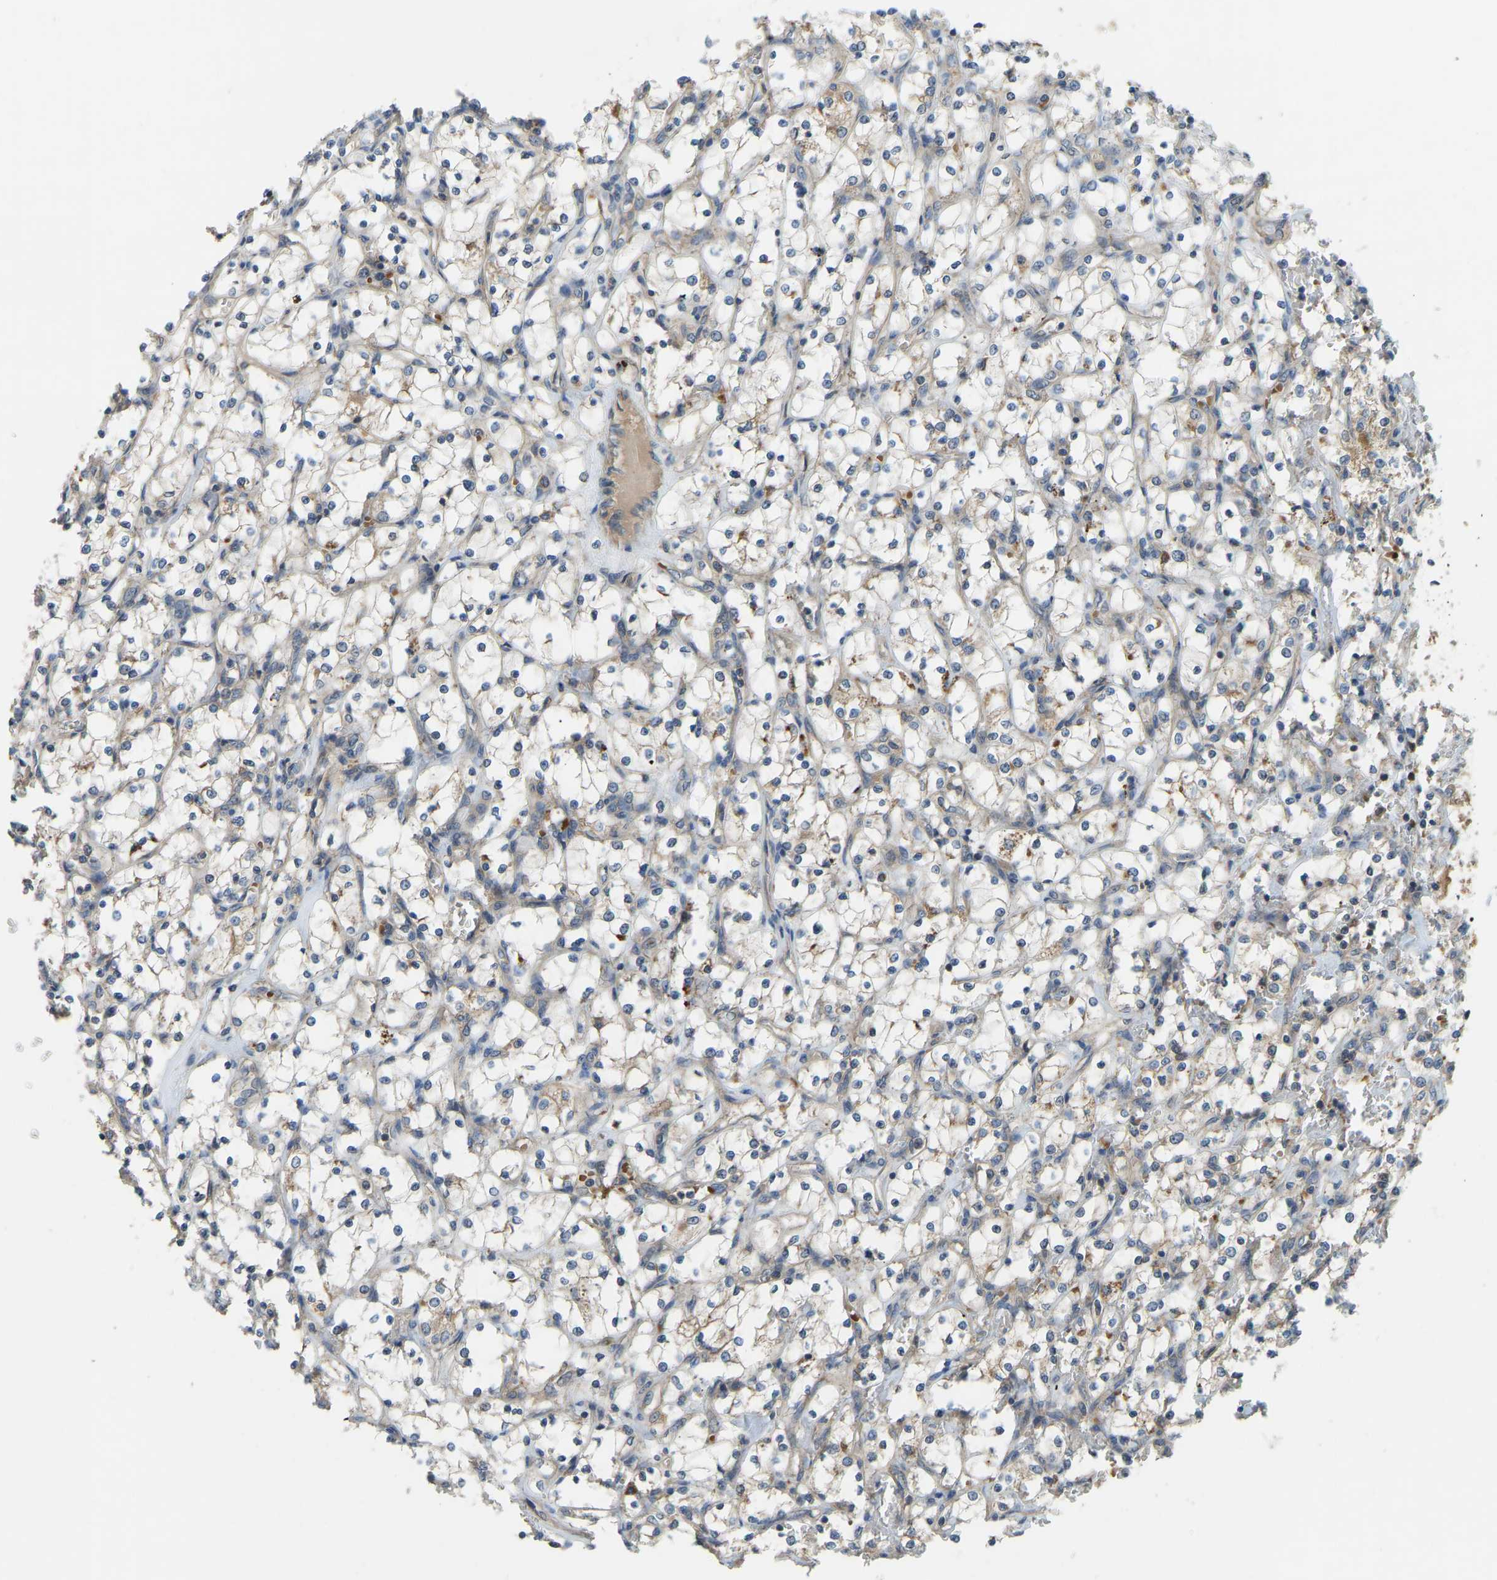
{"staining": {"intensity": "weak", "quantity": "<25%", "location": "cytoplasmic/membranous"}, "tissue": "renal cancer", "cell_type": "Tumor cells", "image_type": "cancer", "snomed": [{"axis": "morphology", "description": "Adenocarcinoma, NOS"}, {"axis": "topography", "description": "Kidney"}], "caption": "High magnification brightfield microscopy of adenocarcinoma (renal) stained with DAB (brown) and counterstained with hematoxylin (blue): tumor cells show no significant expression.", "gene": "ZNF71", "patient": {"sex": "female", "age": 69}}